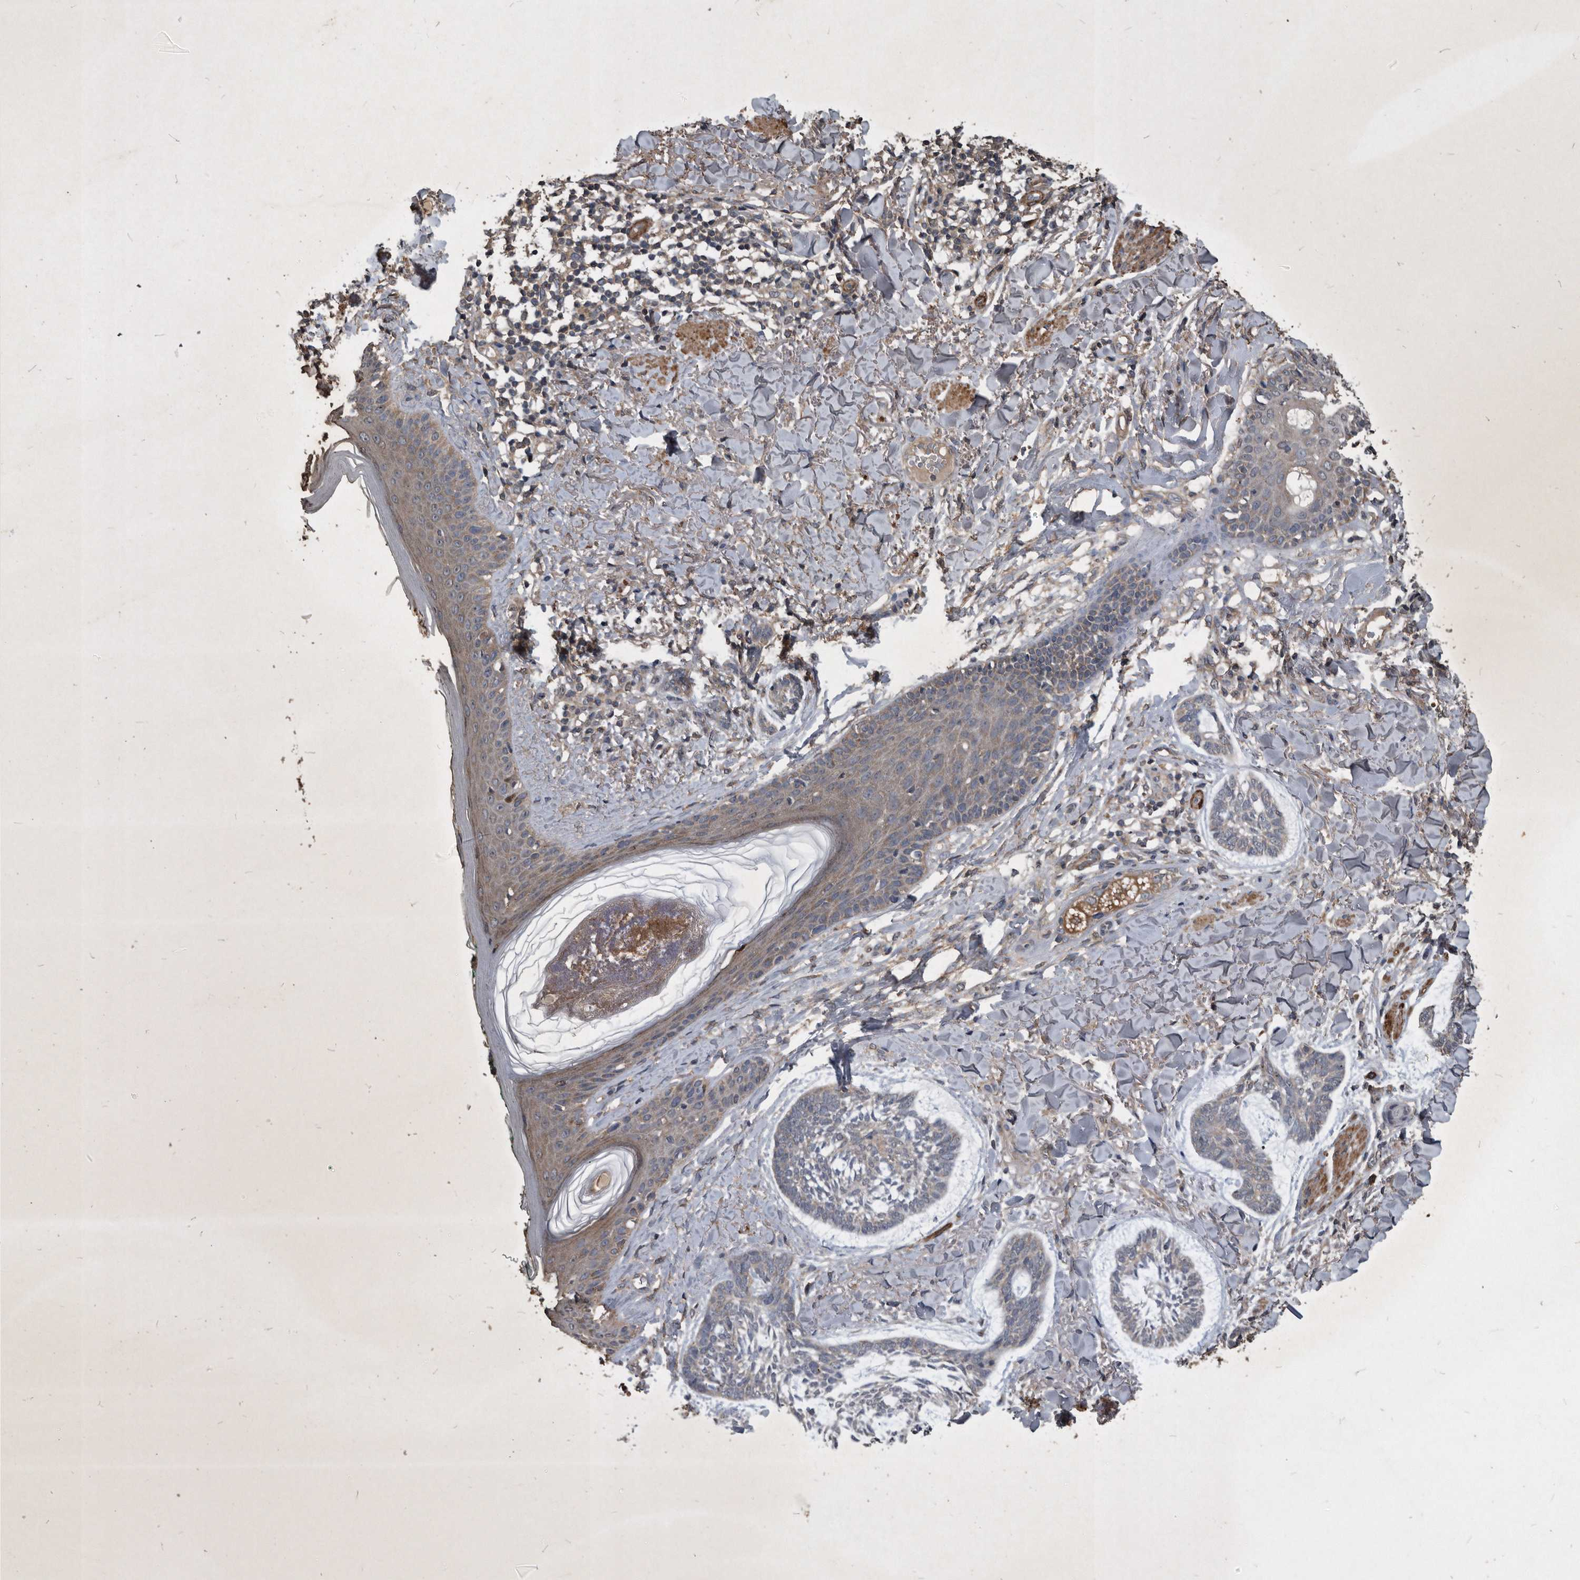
{"staining": {"intensity": "weak", "quantity": "<25%", "location": "cytoplasmic/membranous"}, "tissue": "skin cancer", "cell_type": "Tumor cells", "image_type": "cancer", "snomed": [{"axis": "morphology", "description": "Basal cell carcinoma"}, {"axis": "topography", "description": "Skin"}], "caption": "The photomicrograph demonstrates no staining of tumor cells in skin basal cell carcinoma.", "gene": "NRBP1", "patient": {"sex": "male", "age": 43}}